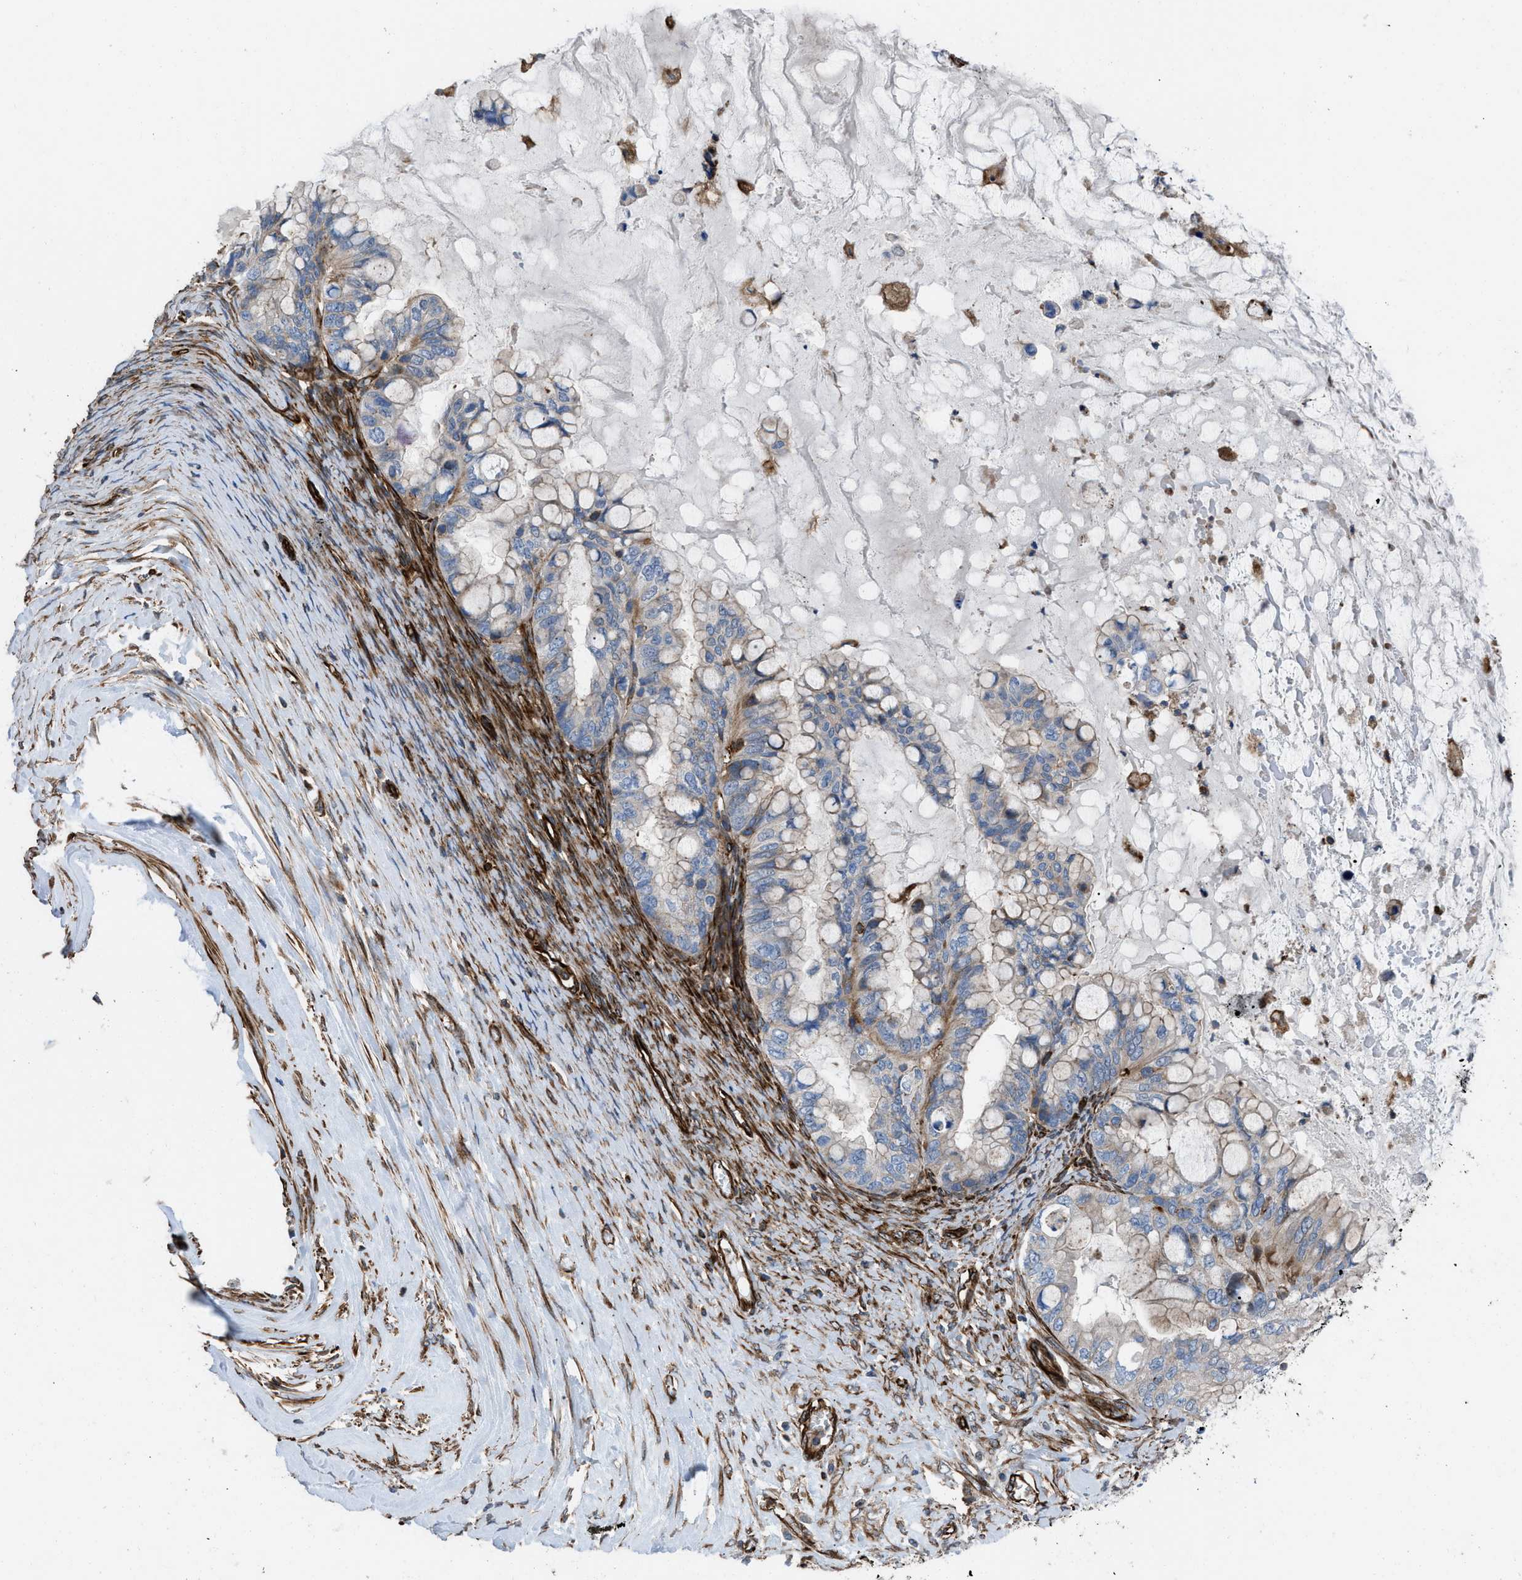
{"staining": {"intensity": "weak", "quantity": "25%-75%", "location": "cytoplasmic/membranous"}, "tissue": "ovarian cancer", "cell_type": "Tumor cells", "image_type": "cancer", "snomed": [{"axis": "morphology", "description": "Cystadenocarcinoma, mucinous, NOS"}, {"axis": "topography", "description": "Ovary"}], "caption": "Protein expression analysis of ovarian cancer (mucinous cystadenocarcinoma) exhibits weak cytoplasmic/membranous expression in approximately 25%-75% of tumor cells. (DAB = brown stain, brightfield microscopy at high magnification).", "gene": "PTPRE", "patient": {"sex": "female", "age": 80}}